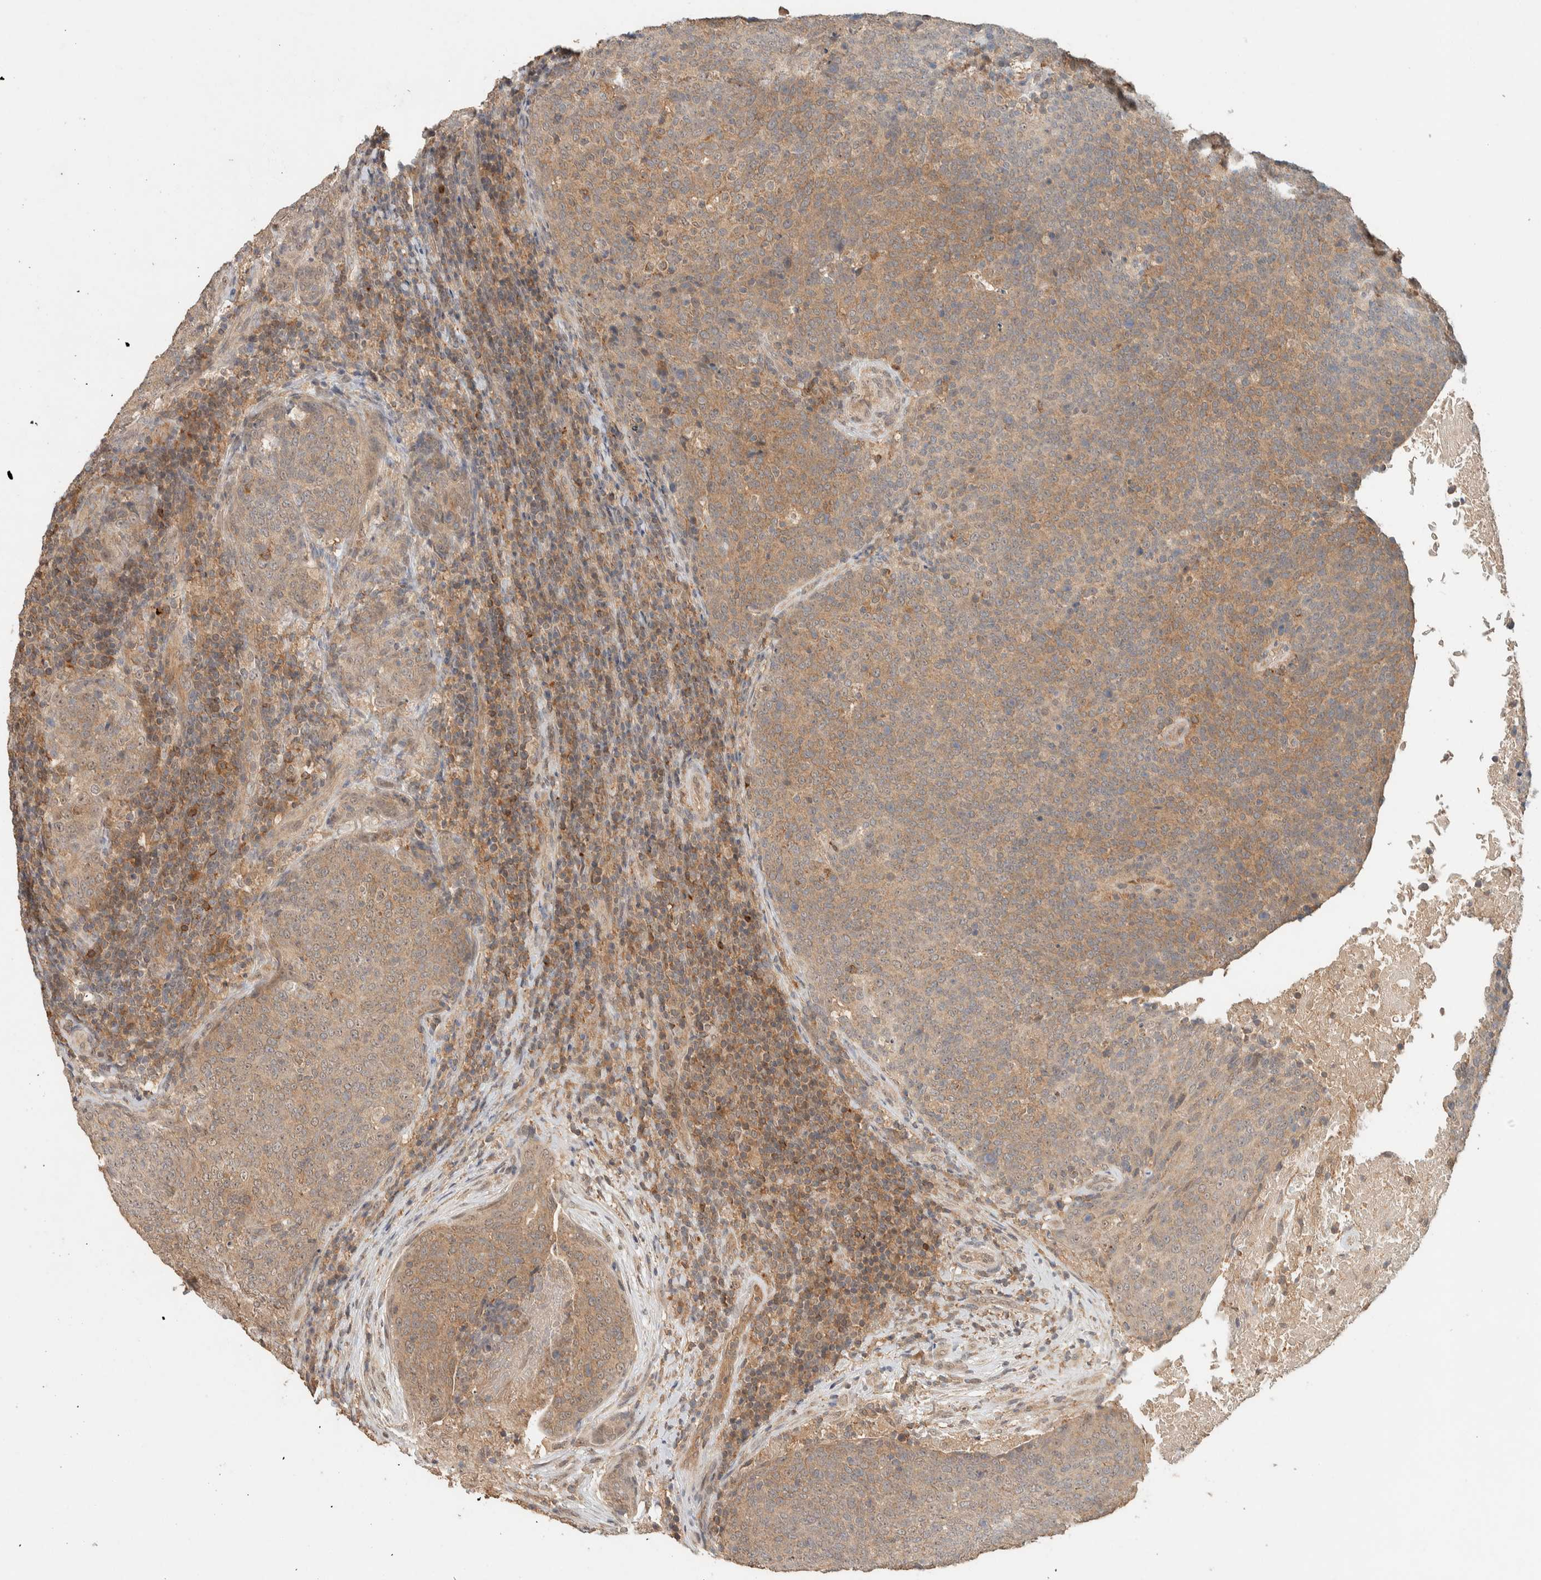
{"staining": {"intensity": "moderate", "quantity": ">75%", "location": "cytoplasmic/membranous"}, "tissue": "head and neck cancer", "cell_type": "Tumor cells", "image_type": "cancer", "snomed": [{"axis": "morphology", "description": "Squamous cell carcinoma, NOS"}, {"axis": "morphology", "description": "Squamous cell carcinoma, metastatic, NOS"}, {"axis": "topography", "description": "Lymph node"}, {"axis": "topography", "description": "Head-Neck"}], "caption": "DAB immunohistochemical staining of head and neck metastatic squamous cell carcinoma exhibits moderate cytoplasmic/membranous protein positivity in approximately >75% of tumor cells.", "gene": "ZNF567", "patient": {"sex": "male", "age": 62}}